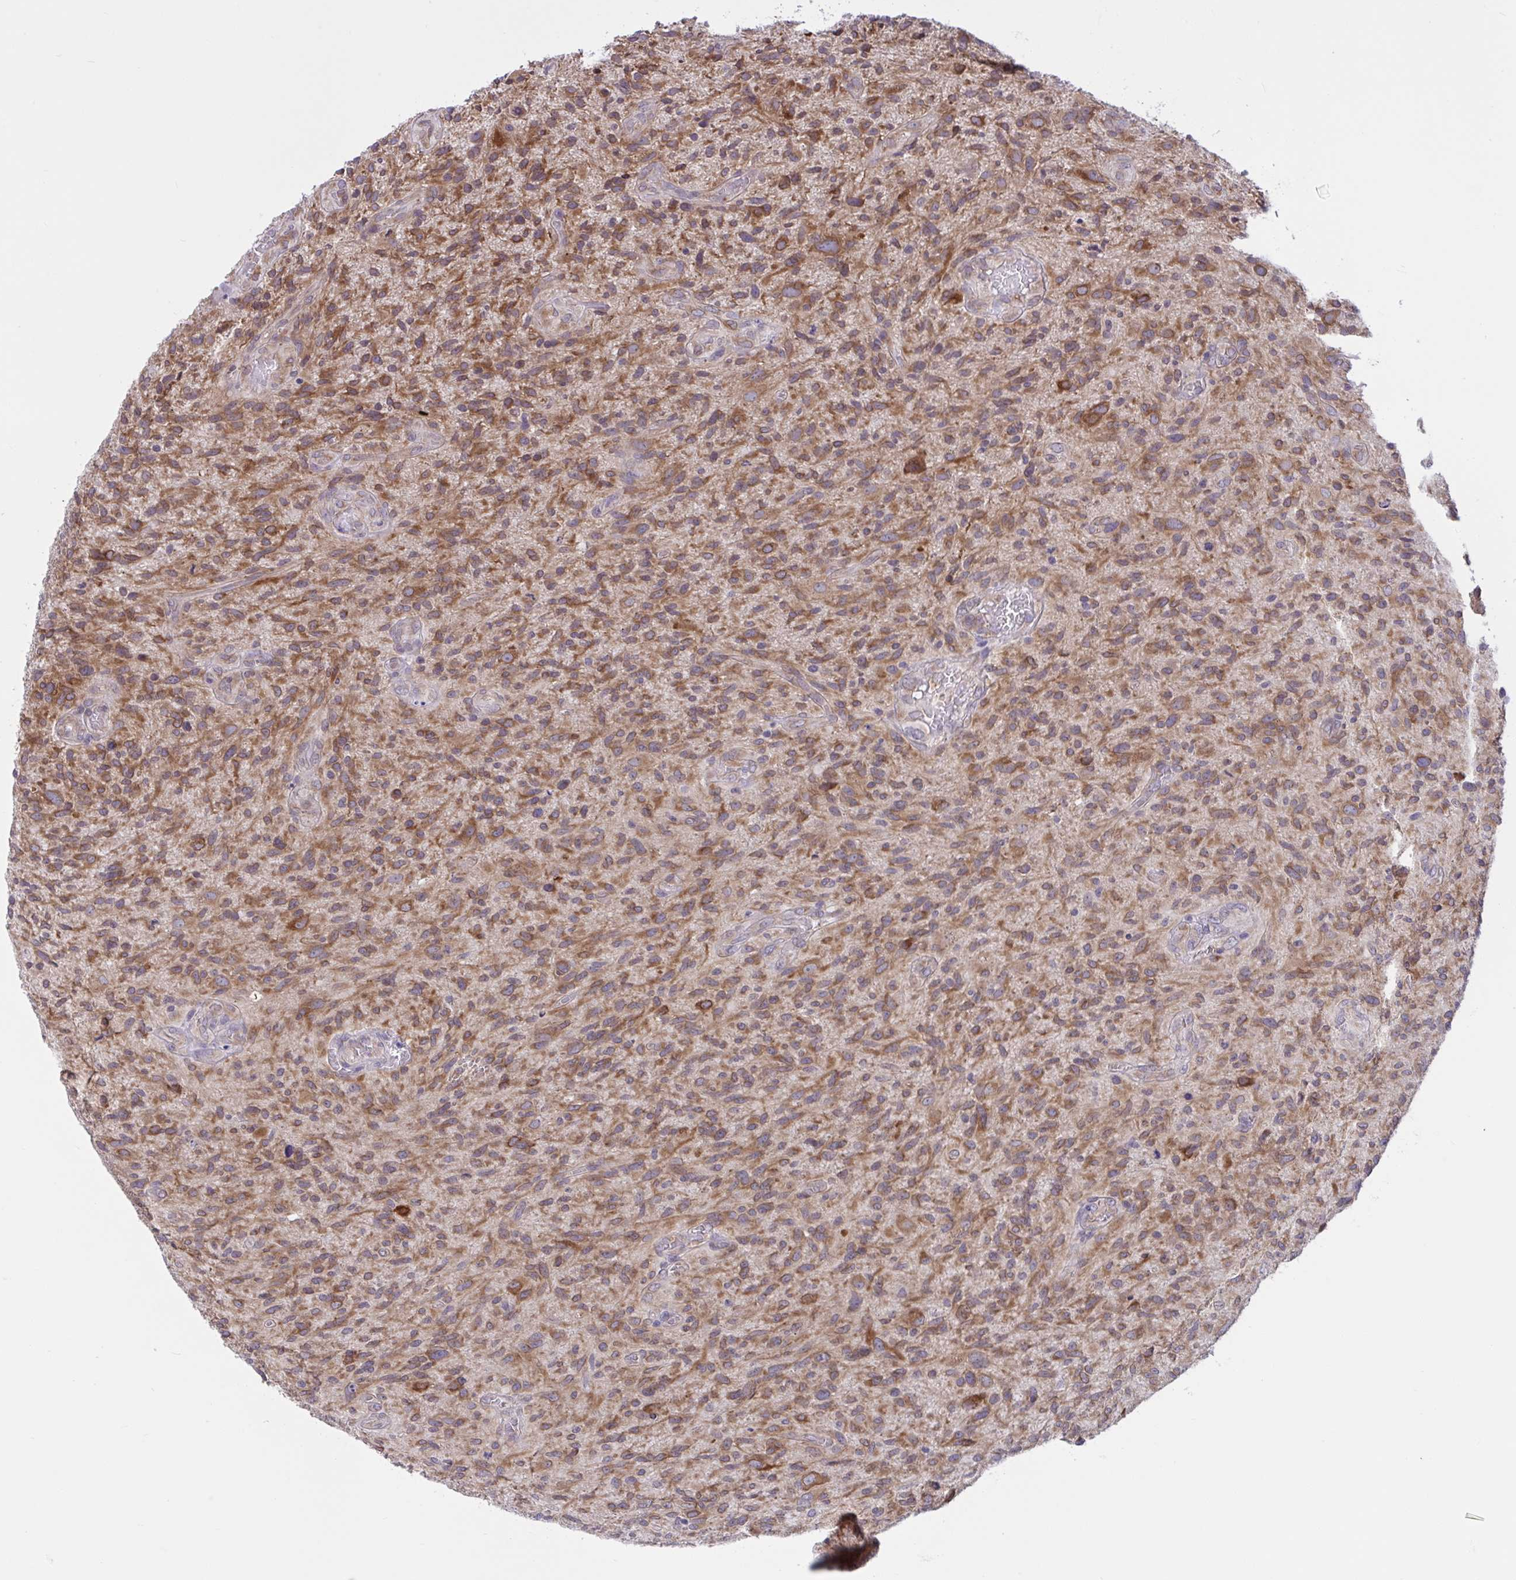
{"staining": {"intensity": "moderate", "quantity": ">75%", "location": "cytoplasmic/membranous"}, "tissue": "glioma", "cell_type": "Tumor cells", "image_type": "cancer", "snomed": [{"axis": "morphology", "description": "Glioma, malignant, High grade"}, {"axis": "topography", "description": "Brain"}], "caption": "Malignant high-grade glioma was stained to show a protein in brown. There is medium levels of moderate cytoplasmic/membranous staining in approximately >75% of tumor cells.", "gene": "CAMLG", "patient": {"sex": "male", "age": 75}}